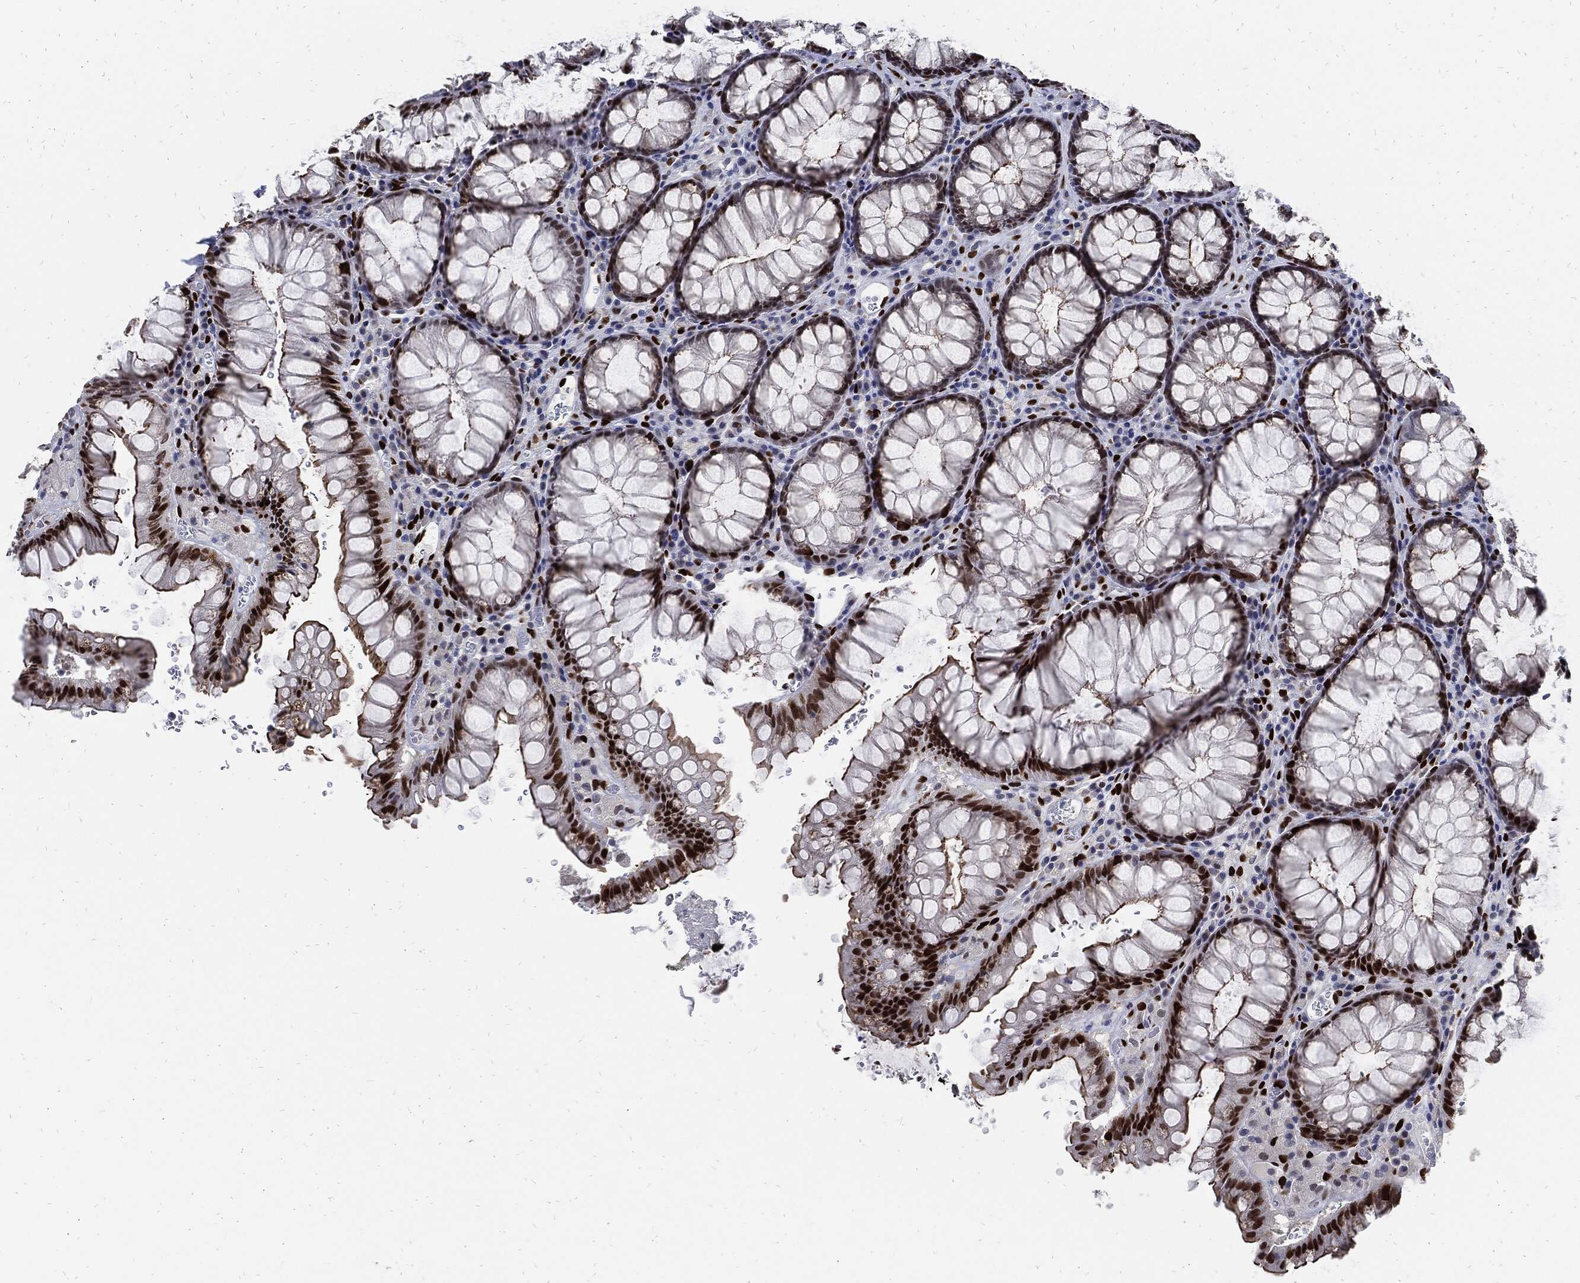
{"staining": {"intensity": "strong", "quantity": ">75%", "location": "nuclear"}, "tissue": "rectum", "cell_type": "Glandular cells", "image_type": "normal", "snomed": [{"axis": "morphology", "description": "Normal tissue, NOS"}, {"axis": "topography", "description": "Rectum"}], "caption": "Protein staining by IHC displays strong nuclear staining in about >75% of glandular cells in unremarkable rectum.", "gene": "JUN", "patient": {"sex": "female", "age": 68}}